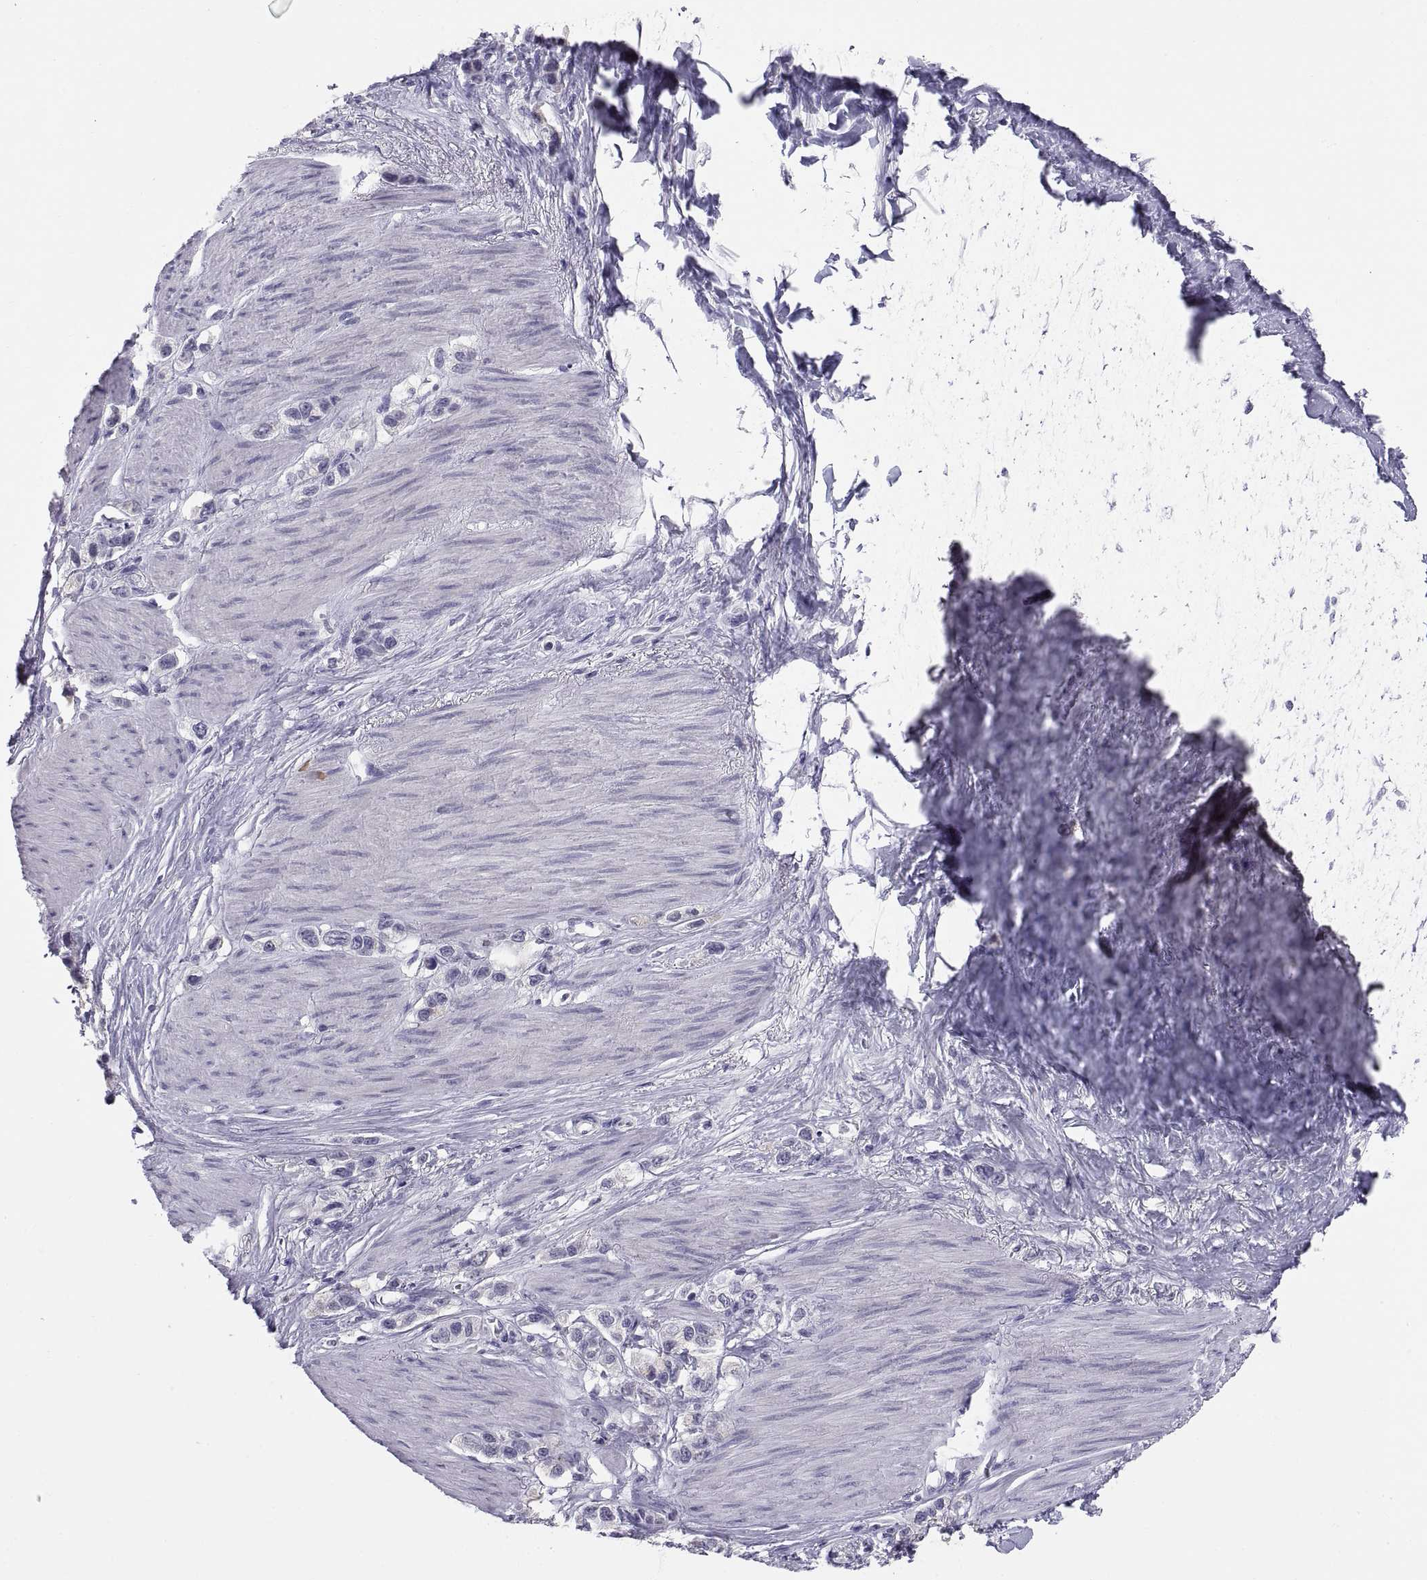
{"staining": {"intensity": "negative", "quantity": "none", "location": "none"}, "tissue": "stomach cancer", "cell_type": "Tumor cells", "image_type": "cancer", "snomed": [{"axis": "morphology", "description": "Normal tissue, NOS"}, {"axis": "morphology", "description": "Adenocarcinoma, NOS"}, {"axis": "morphology", "description": "Adenocarcinoma, High grade"}, {"axis": "topography", "description": "Stomach, upper"}, {"axis": "topography", "description": "Stomach"}], "caption": "Stomach cancer stained for a protein using immunohistochemistry (IHC) exhibits no positivity tumor cells.", "gene": "TEX13A", "patient": {"sex": "female", "age": 65}}